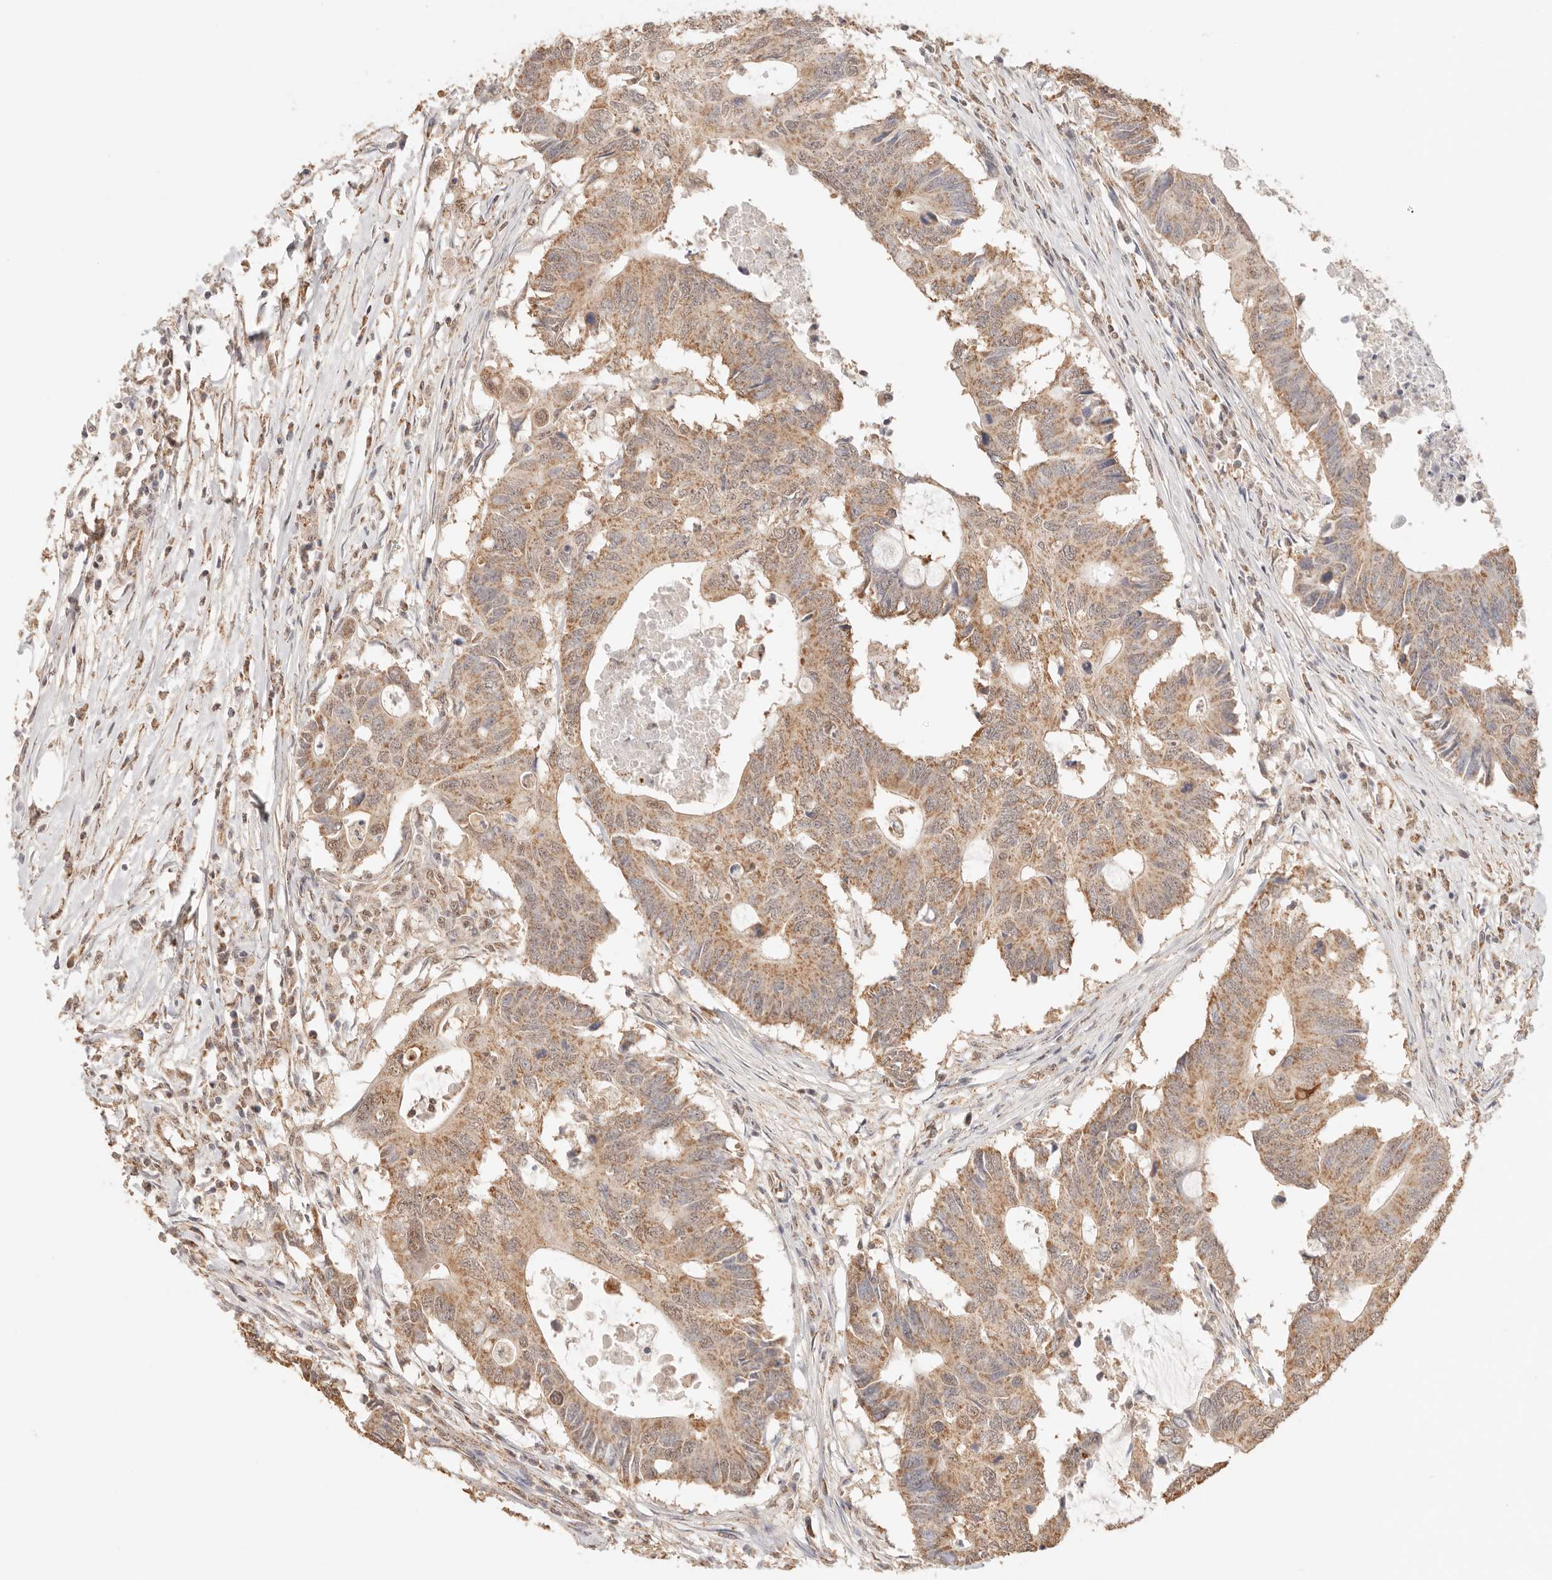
{"staining": {"intensity": "moderate", "quantity": ">75%", "location": "cytoplasmic/membranous"}, "tissue": "colorectal cancer", "cell_type": "Tumor cells", "image_type": "cancer", "snomed": [{"axis": "morphology", "description": "Adenocarcinoma, NOS"}, {"axis": "topography", "description": "Colon"}], "caption": "High-magnification brightfield microscopy of colorectal cancer stained with DAB (3,3'-diaminobenzidine) (brown) and counterstained with hematoxylin (blue). tumor cells exhibit moderate cytoplasmic/membranous staining is identified in about>75% of cells.", "gene": "IL1R2", "patient": {"sex": "male", "age": 71}}